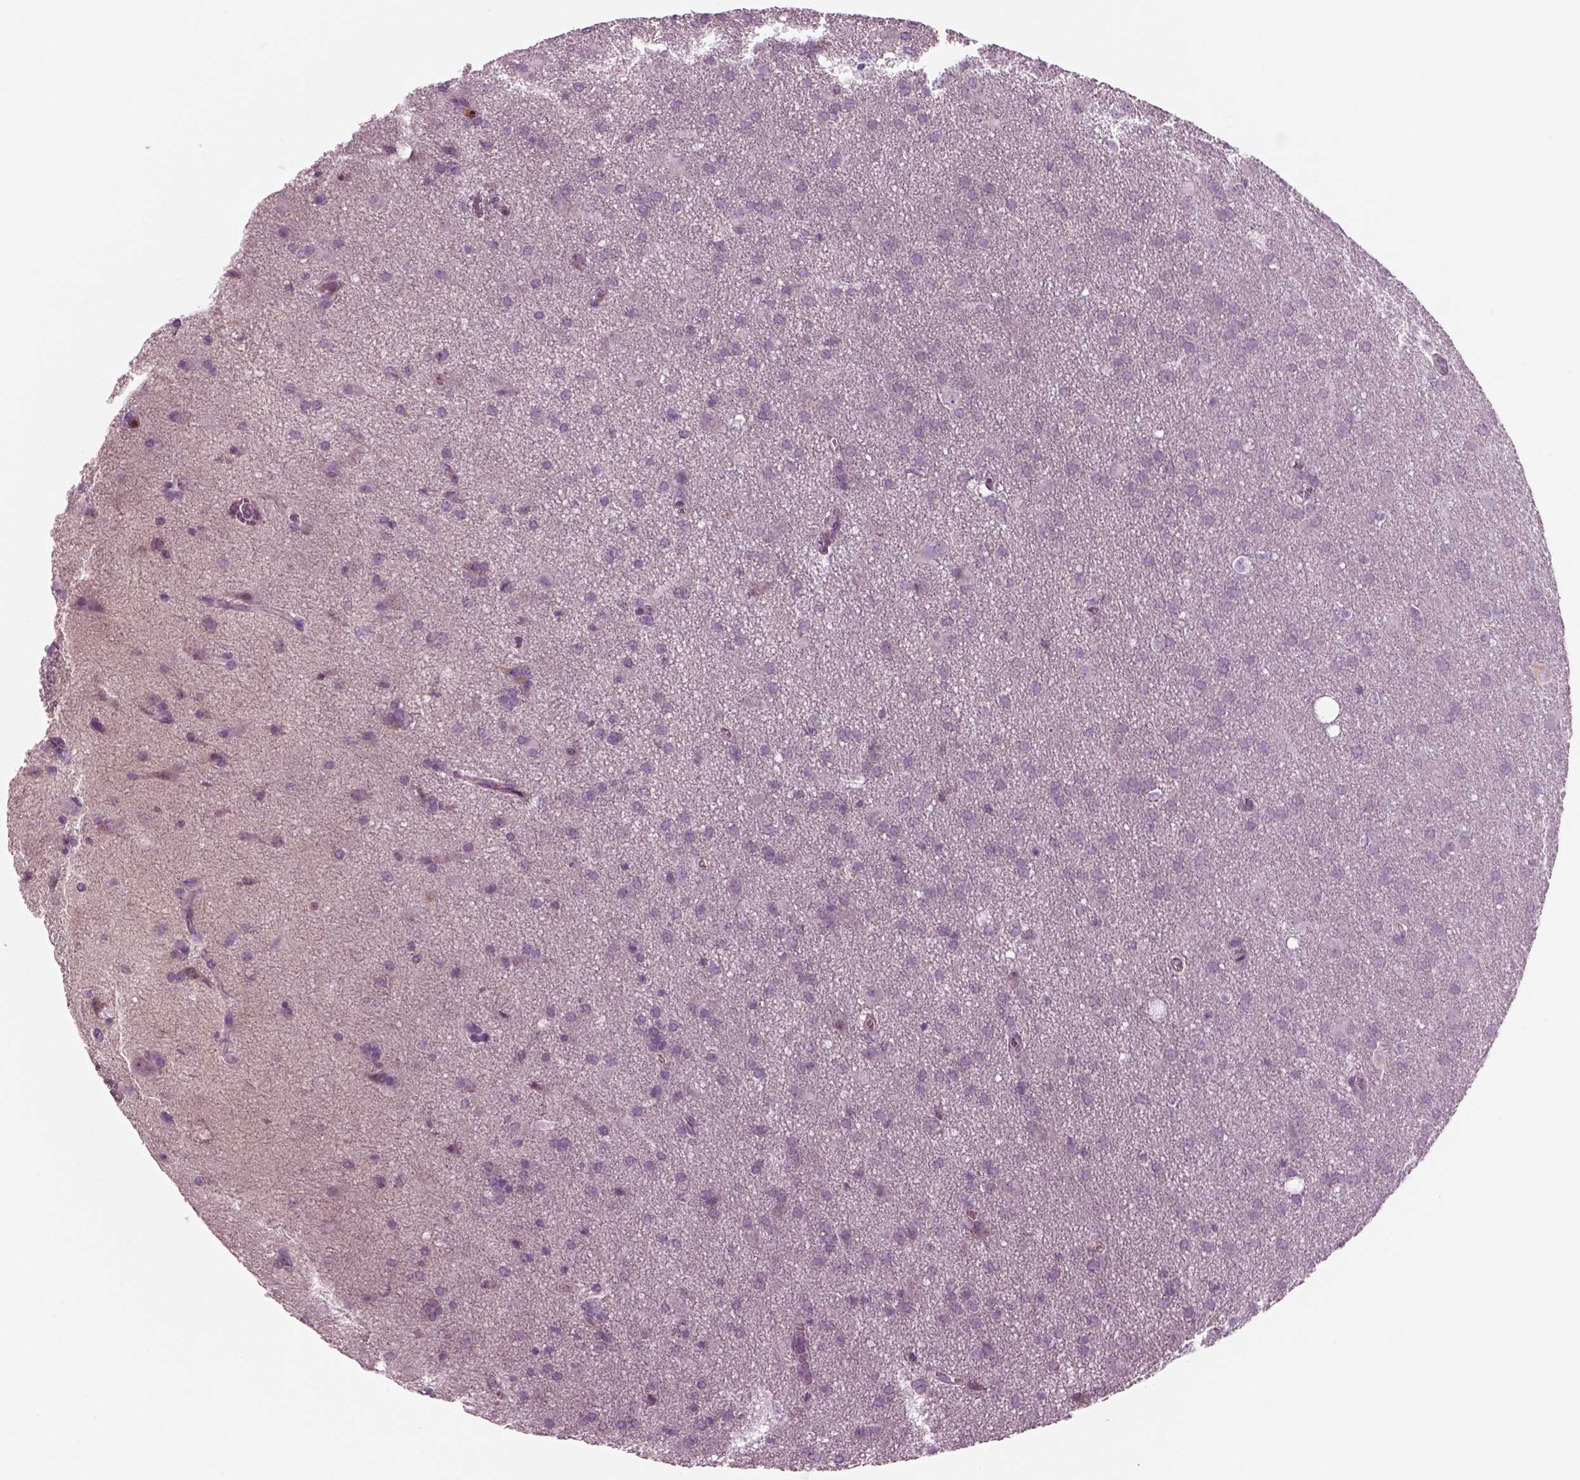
{"staining": {"intensity": "negative", "quantity": "none", "location": "none"}, "tissue": "glioma", "cell_type": "Tumor cells", "image_type": "cancer", "snomed": [{"axis": "morphology", "description": "Glioma, malignant, Low grade"}, {"axis": "topography", "description": "Brain"}], "caption": "DAB (3,3'-diaminobenzidine) immunohistochemical staining of glioma displays no significant staining in tumor cells. (DAB IHC, high magnification).", "gene": "SLC2A3", "patient": {"sex": "male", "age": 58}}